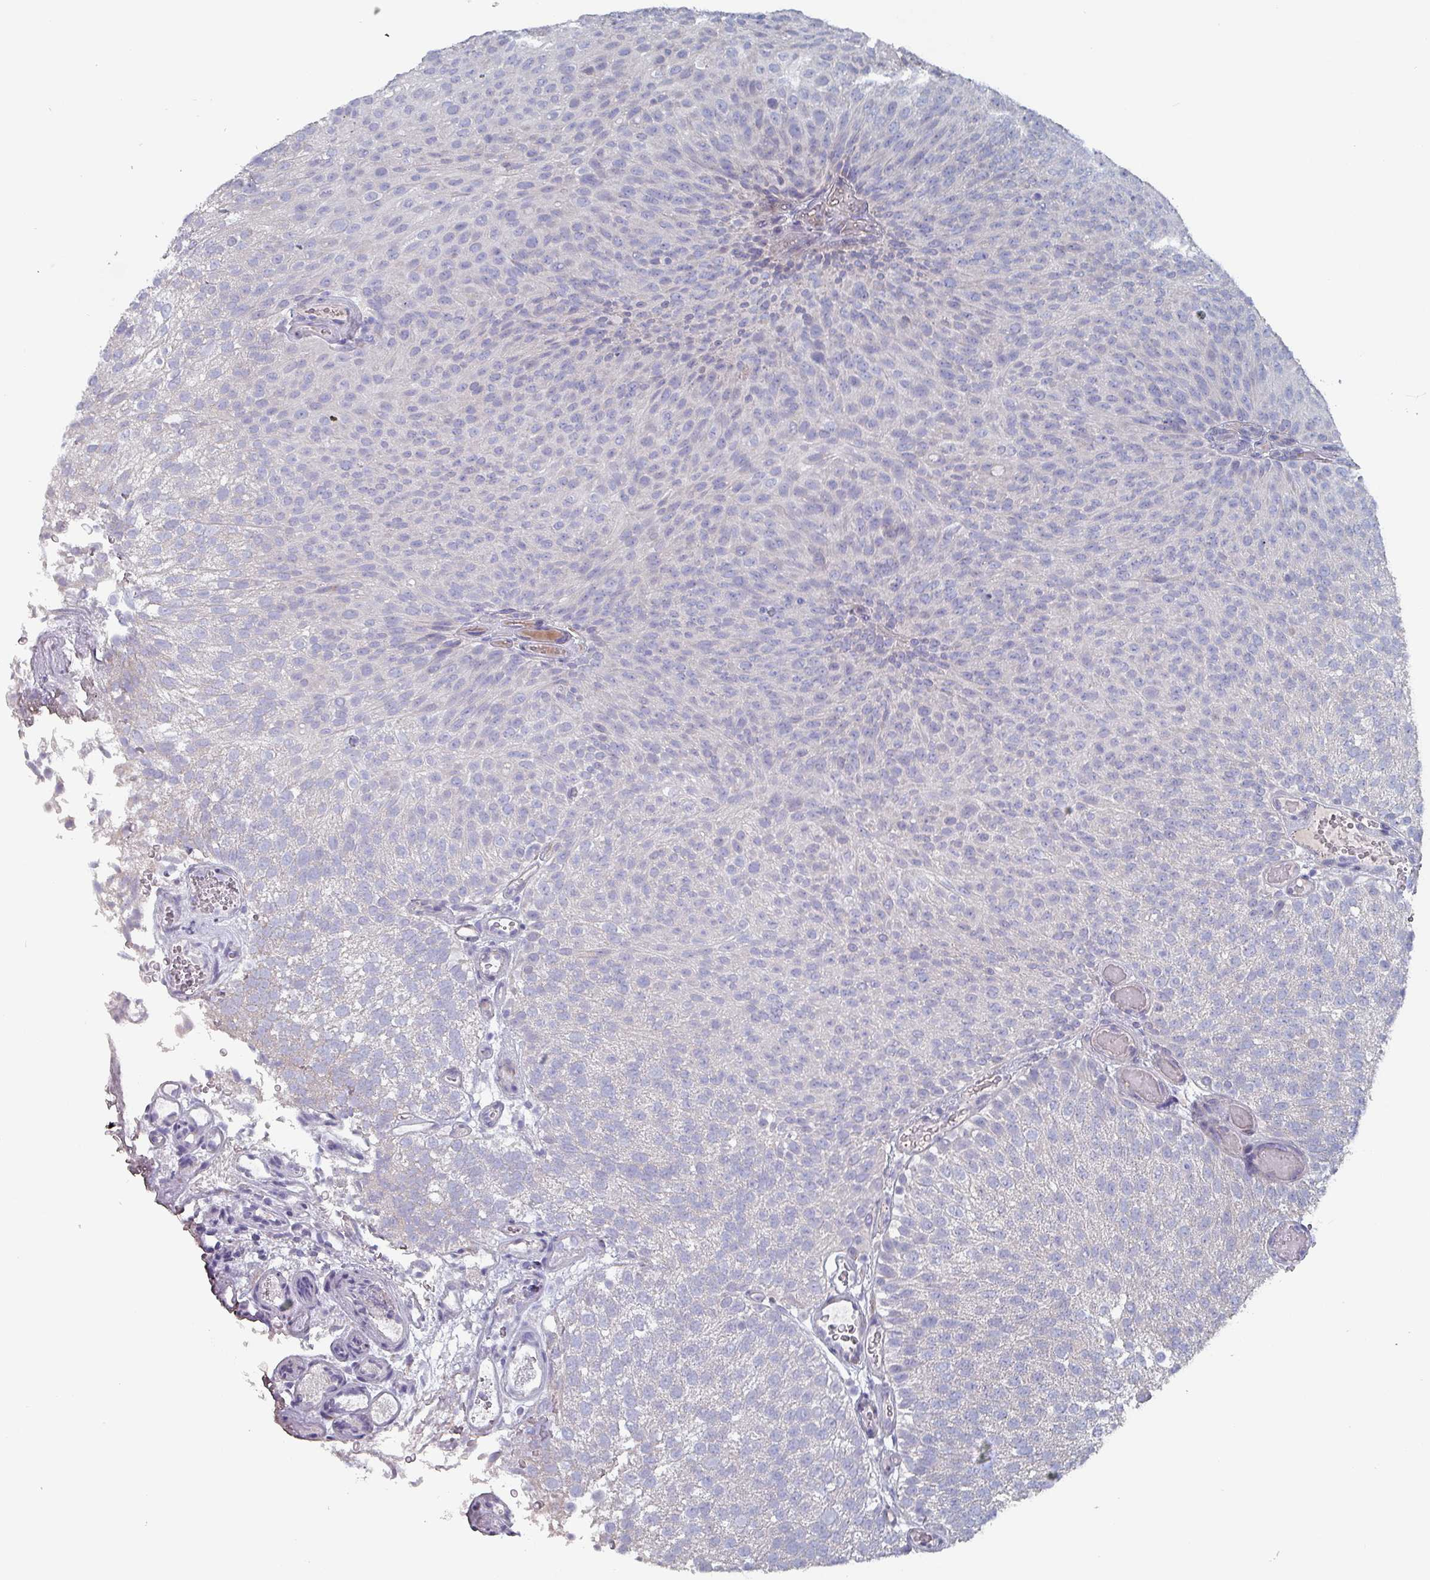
{"staining": {"intensity": "negative", "quantity": "none", "location": "none"}, "tissue": "urothelial cancer", "cell_type": "Tumor cells", "image_type": "cancer", "snomed": [{"axis": "morphology", "description": "Urothelial carcinoma, Low grade"}, {"axis": "topography", "description": "Urinary bladder"}], "caption": "This is a histopathology image of immunohistochemistry staining of urothelial cancer, which shows no expression in tumor cells.", "gene": "DRD5", "patient": {"sex": "male", "age": 78}}